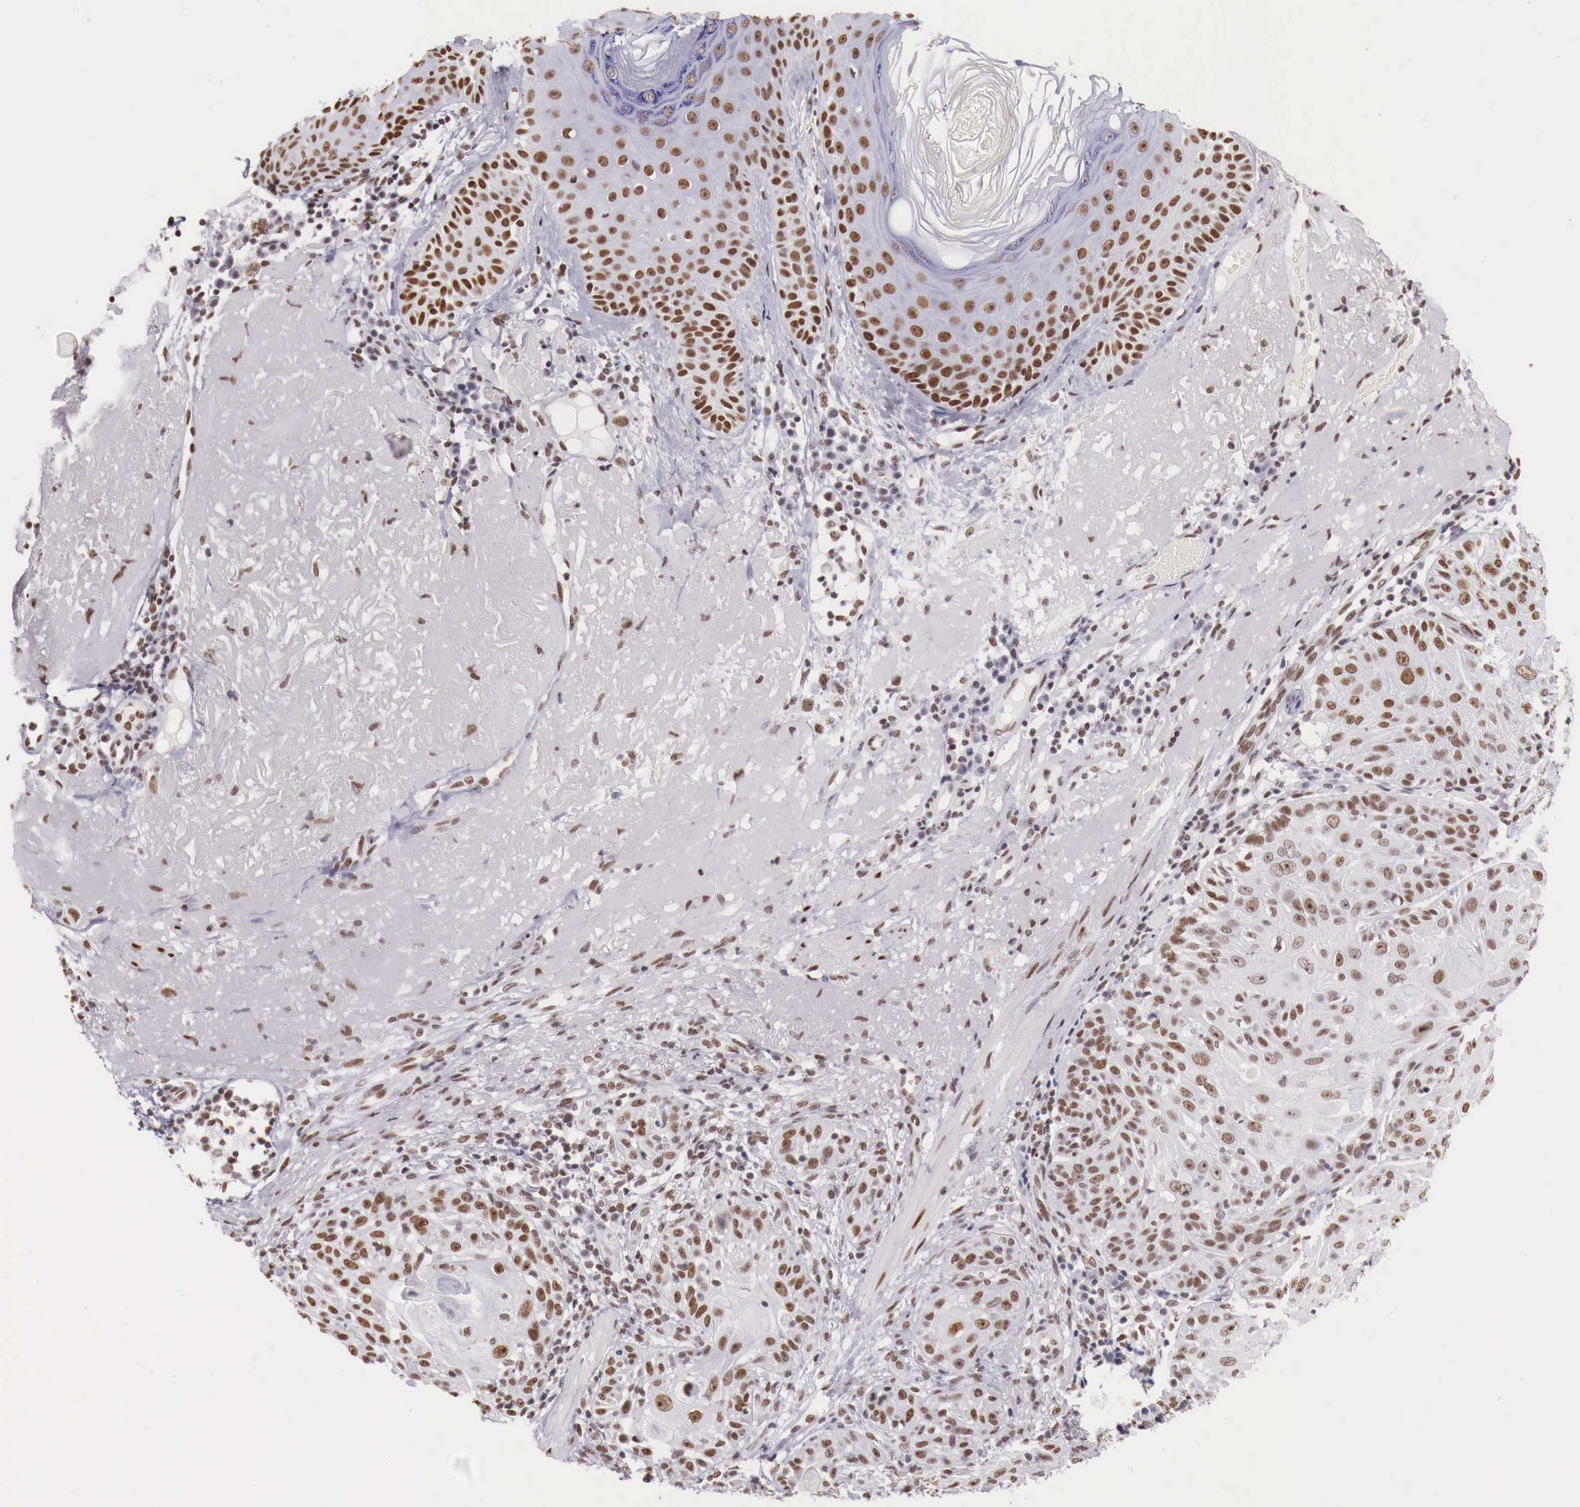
{"staining": {"intensity": "strong", "quantity": "25%-75%", "location": "nuclear"}, "tissue": "skin cancer", "cell_type": "Tumor cells", "image_type": "cancer", "snomed": [{"axis": "morphology", "description": "Squamous cell carcinoma, NOS"}, {"axis": "topography", "description": "Skin"}], "caption": "This is an image of immunohistochemistry (IHC) staining of squamous cell carcinoma (skin), which shows strong staining in the nuclear of tumor cells.", "gene": "PHF14", "patient": {"sex": "female", "age": 89}}